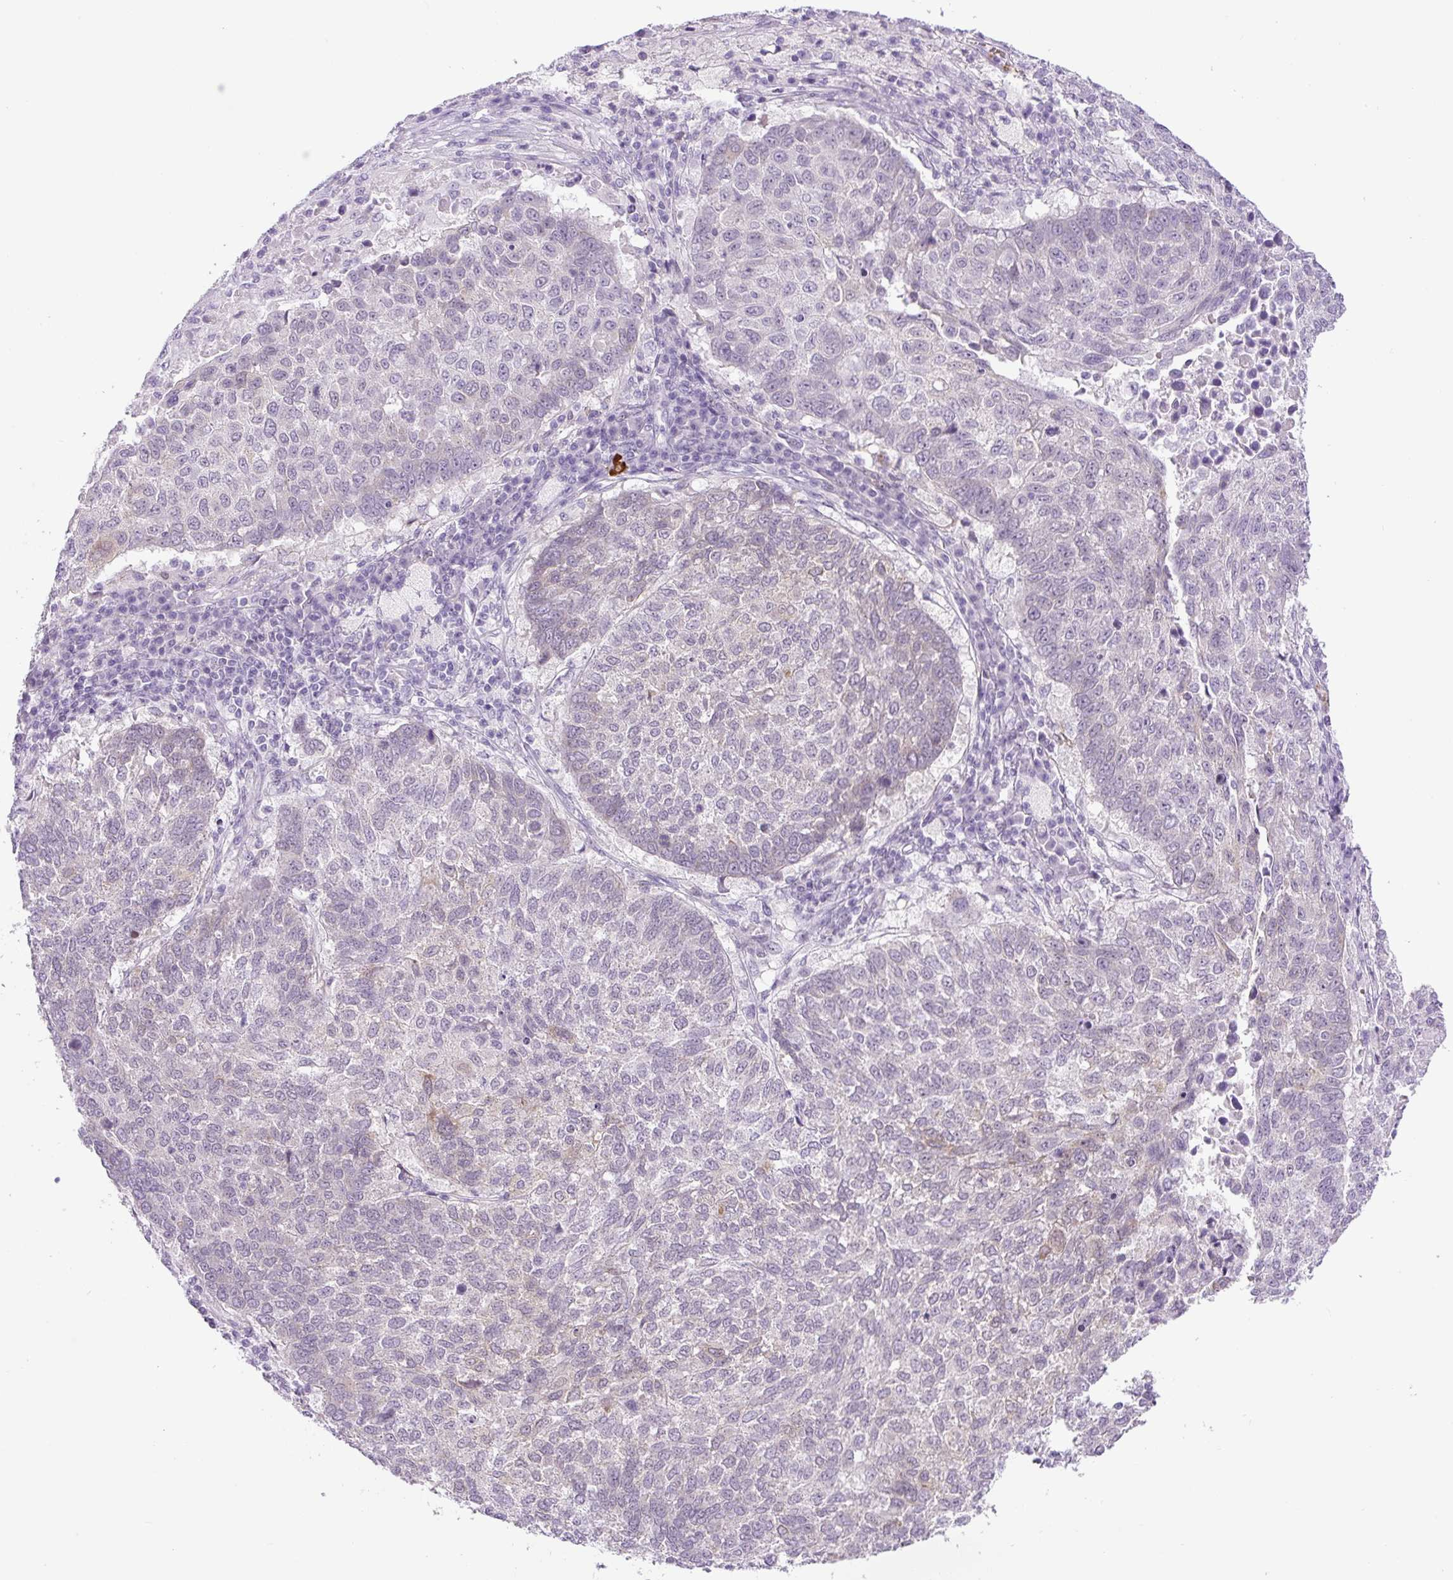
{"staining": {"intensity": "negative", "quantity": "none", "location": "none"}, "tissue": "lung cancer", "cell_type": "Tumor cells", "image_type": "cancer", "snomed": [{"axis": "morphology", "description": "Squamous cell carcinoma, NOS"}, {"axis": "topography", "description": "Lung"}], "caption": "This is an immunohistochemistry photomicrograph of lung cancer. There is no expression in tumor cells.", "gene": "RHBDD2", "patient": {"sex": "male", "age": 73}}